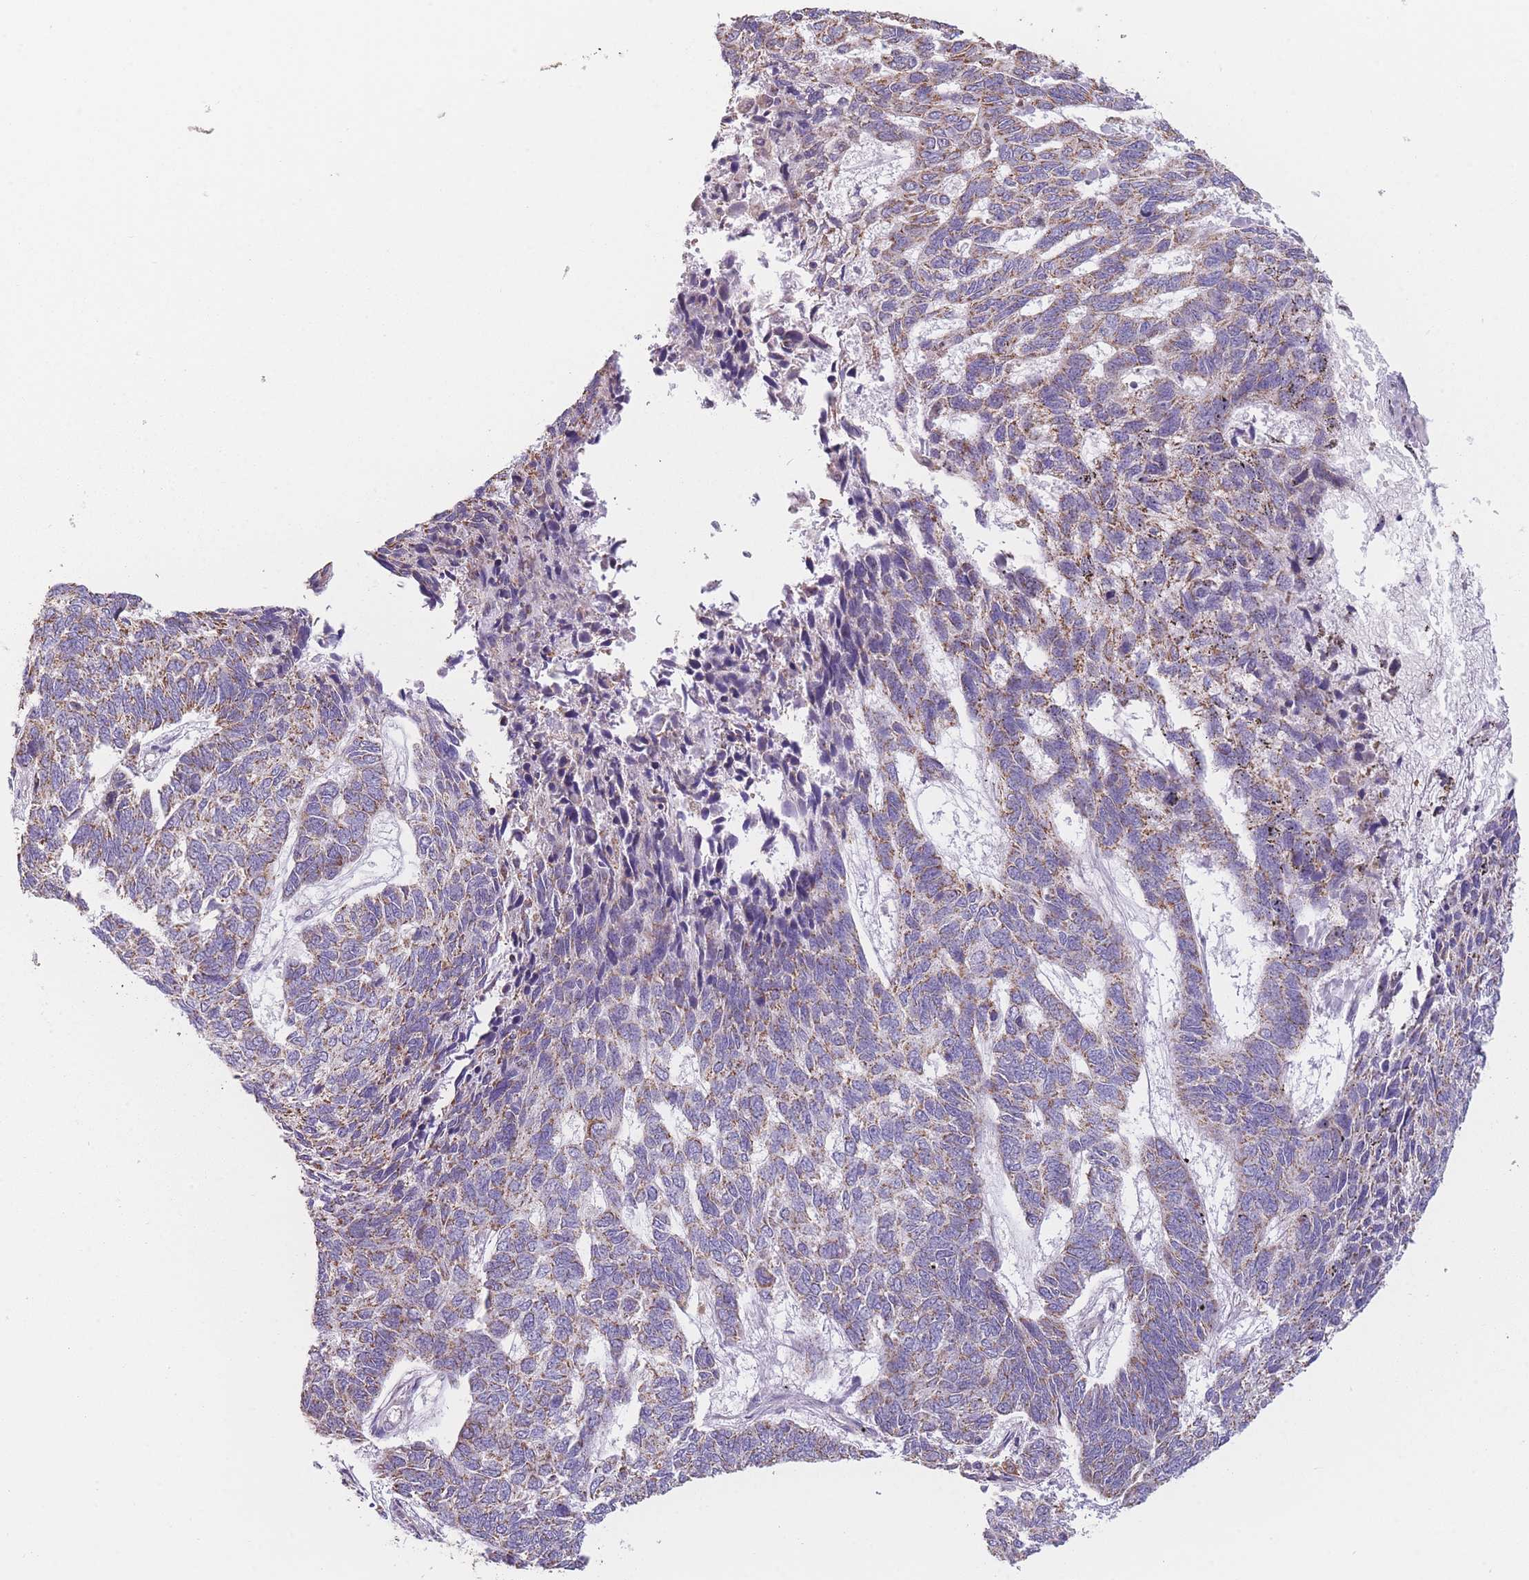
{"staining": {"intensity": "moderate", "quantity": "25%-75%", "location": "cytoplasmic/membranous"}, "tissue": "skin cancer", "cell_type": "Tumor cells", "image_type": "cancer", "snomed": [{"axis": "morphology", "description": "Basal cell carcinoma"}, {"axis": "topography", "description": "Skin"}], "caption": "Basal cell carcinoma (skin) stained with immunohistochemistry (IHC) exhibits moderate cytoplasmic/membranous staining in about 25%-75% of tumor cells.", "gene": "PRAM1", "patient": {"sex": "female", "age": 65}}